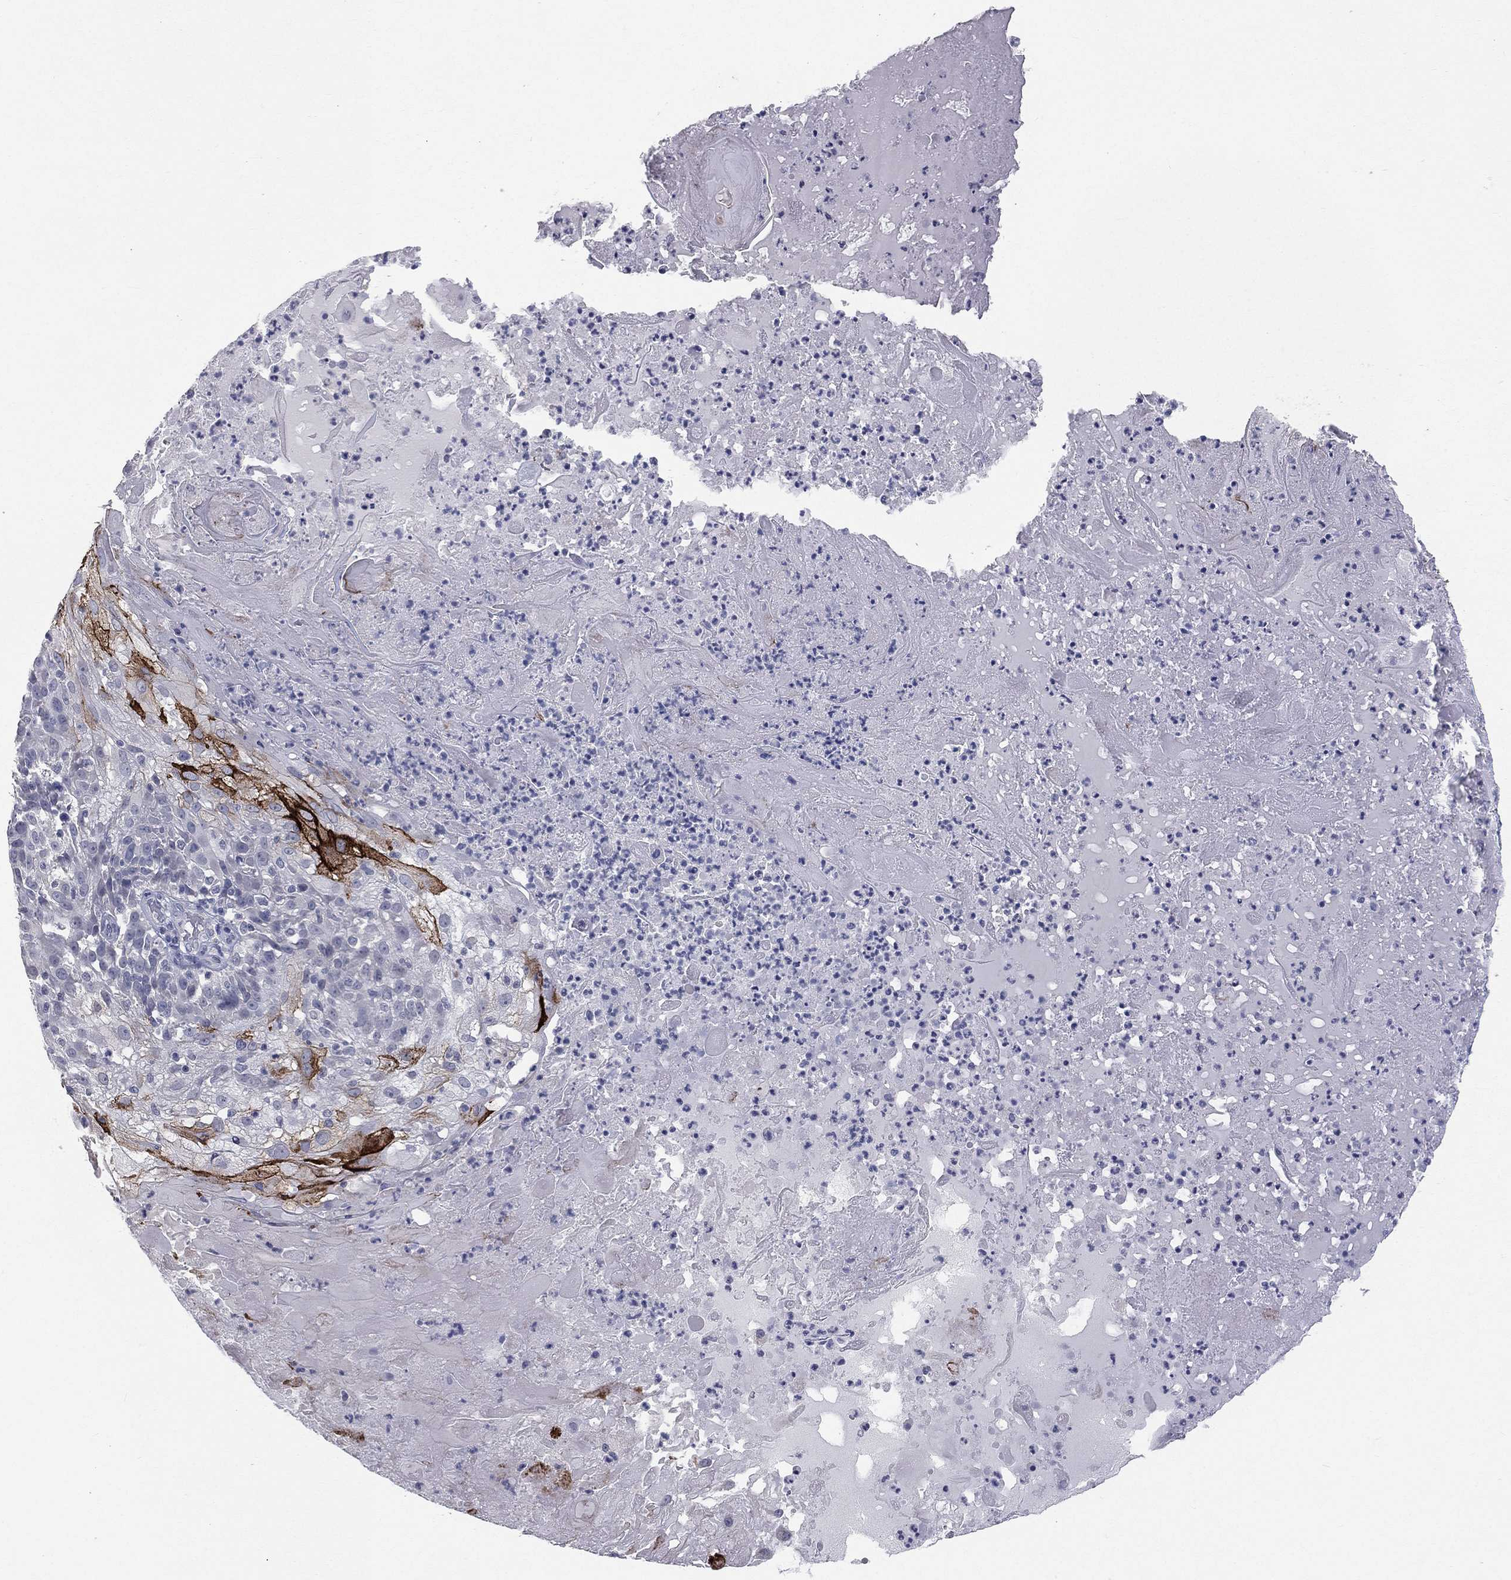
{"staining": {"intensity": "strong", "quantity": "<25%", "location": "cytoplasmic/membranous"}, "tissue": "skin cancer", "cell_type": "Tumor cells", "image_type": "cancer", "snomed": [{"axis": "morphology", "description": "Normal tissue, NOS"}, {"axis": "morphology", "description": "Squamous cell carcinoma, NOS"}, {"axis": "topography", "description": "Skin"}], "caption": "Immunohistochemical staining of skin squamous cell carcinoma demonstrates medium levels of strong cytoplasmic/membranous protein positivity in approximately <25% of tumor cells.", "gene": "DMKN", "patient": {"sex": "female", "age": 83}}